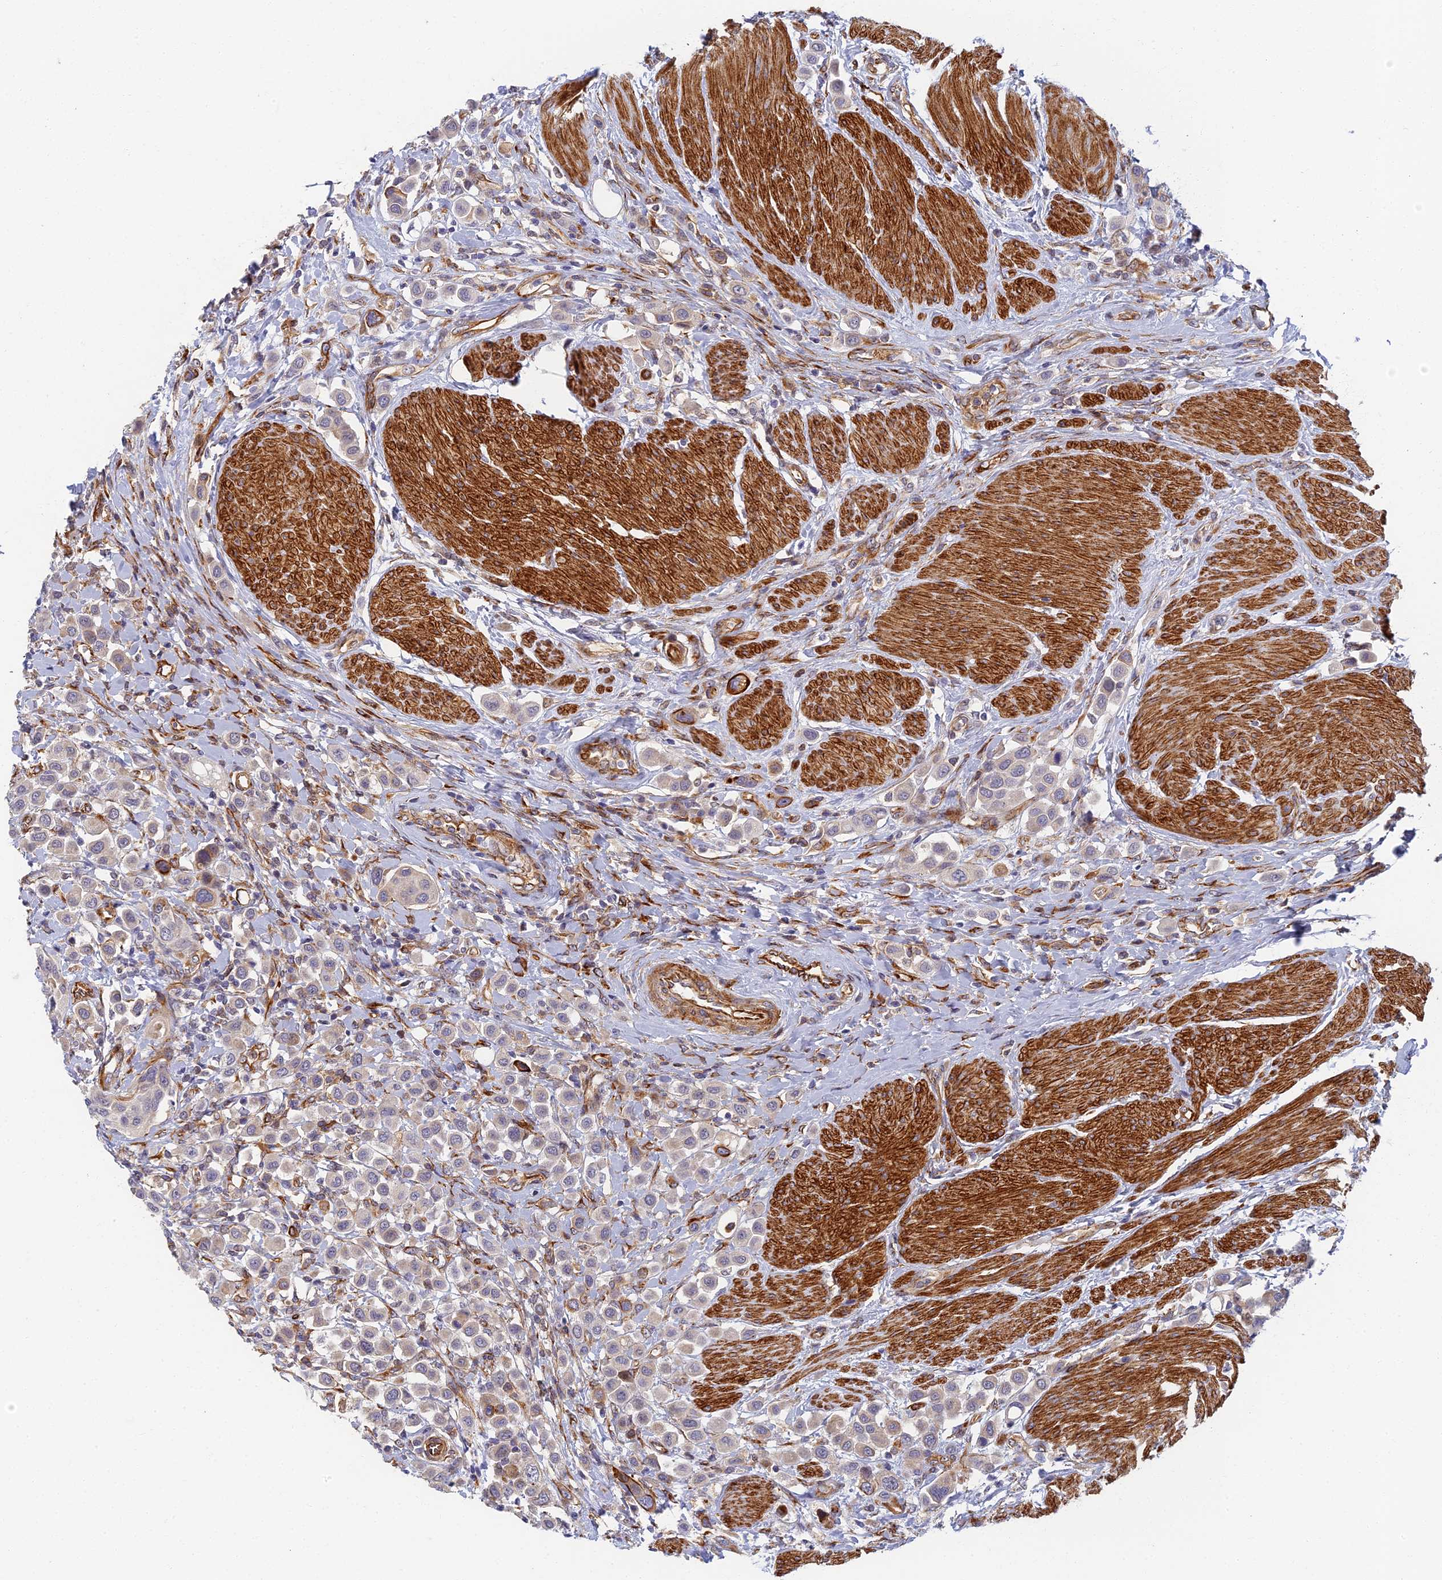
{"staining": {"intensity": "weak", "quantity": "<25%", "location": "cytoplasmic/membranous"}, "tissue": "urothelial cancer", "cell_type": "Tumor cells", "image_type": "cancer", "snomed": [{"axis": "morphology", "description": "Urothelial carcinoma, High grade"}, {"axis": "topography", "description": "Urinary bladder"}], "caption": "Immunohistochemistry micrograph of neoplastic tissue: urothelial cancer stained with DAB (3,3'-diaminobenzidine) exhibits no significant protein positivity in tumor cells.", "gene": "ABCB10", "patient": {"sex": "male", "age": 50}}